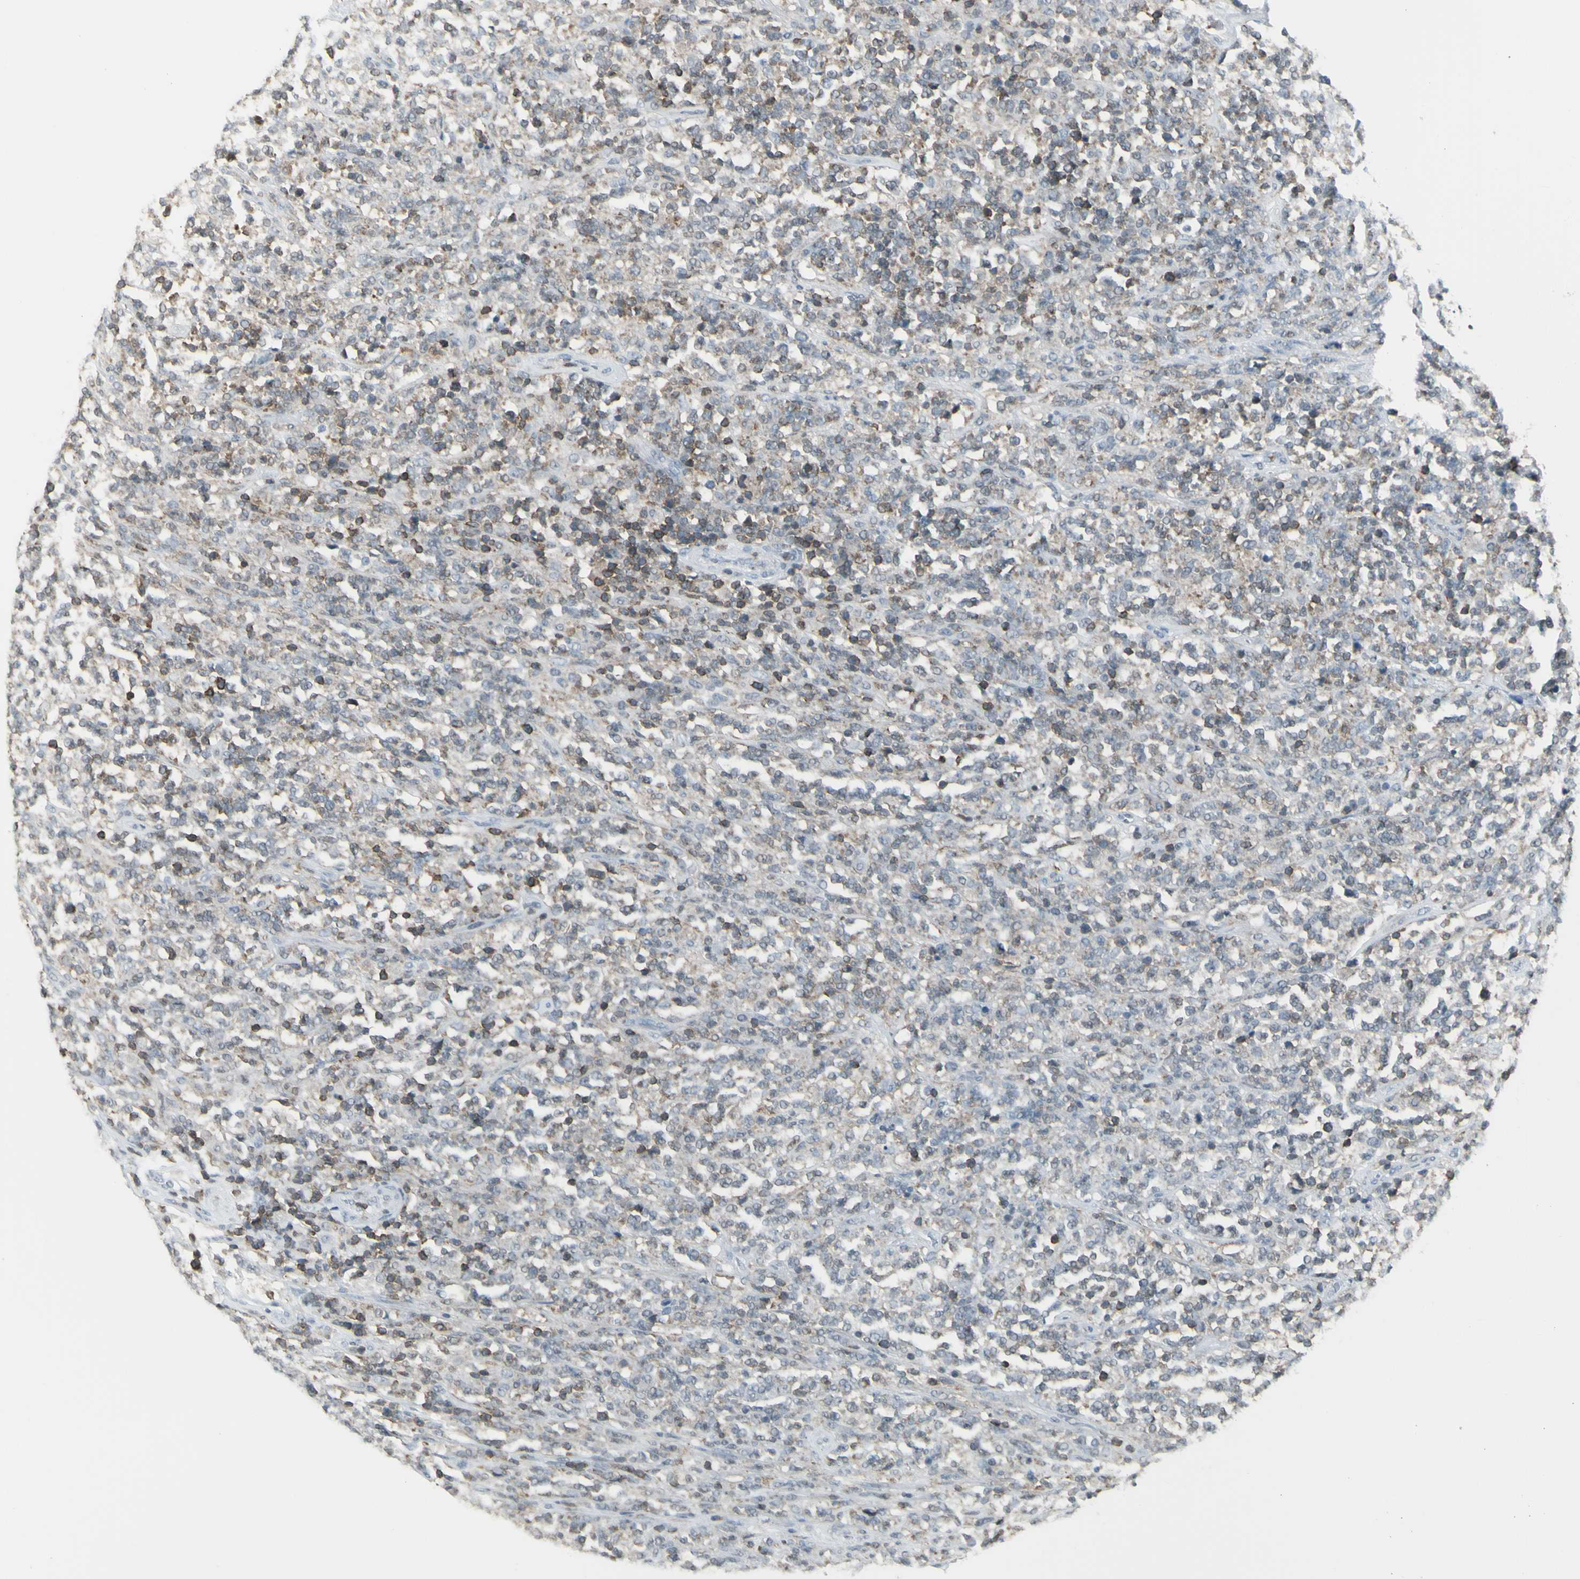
{"staining": {"intensity": "moderate", "quantity": "<25%", "location": "cytoplasmic/membranous"}, "tissue": "lymphoma", "cell_type": "Tumor cells", "image_type": "cancer", "snomed": [{"axis": "morphology", "description": "Malignant lymphoma, non-Hodgkin's type, High grade"}, {"axis": "topography", "description": "Soft tissue"}], "caption": "The immunohistochemical stain labels moderate cytoplasmic/membranous expression in tumor cells of lymphoma tissue.", "gene": "NRG1", "patient": {"sex": "male", "age": 18}}